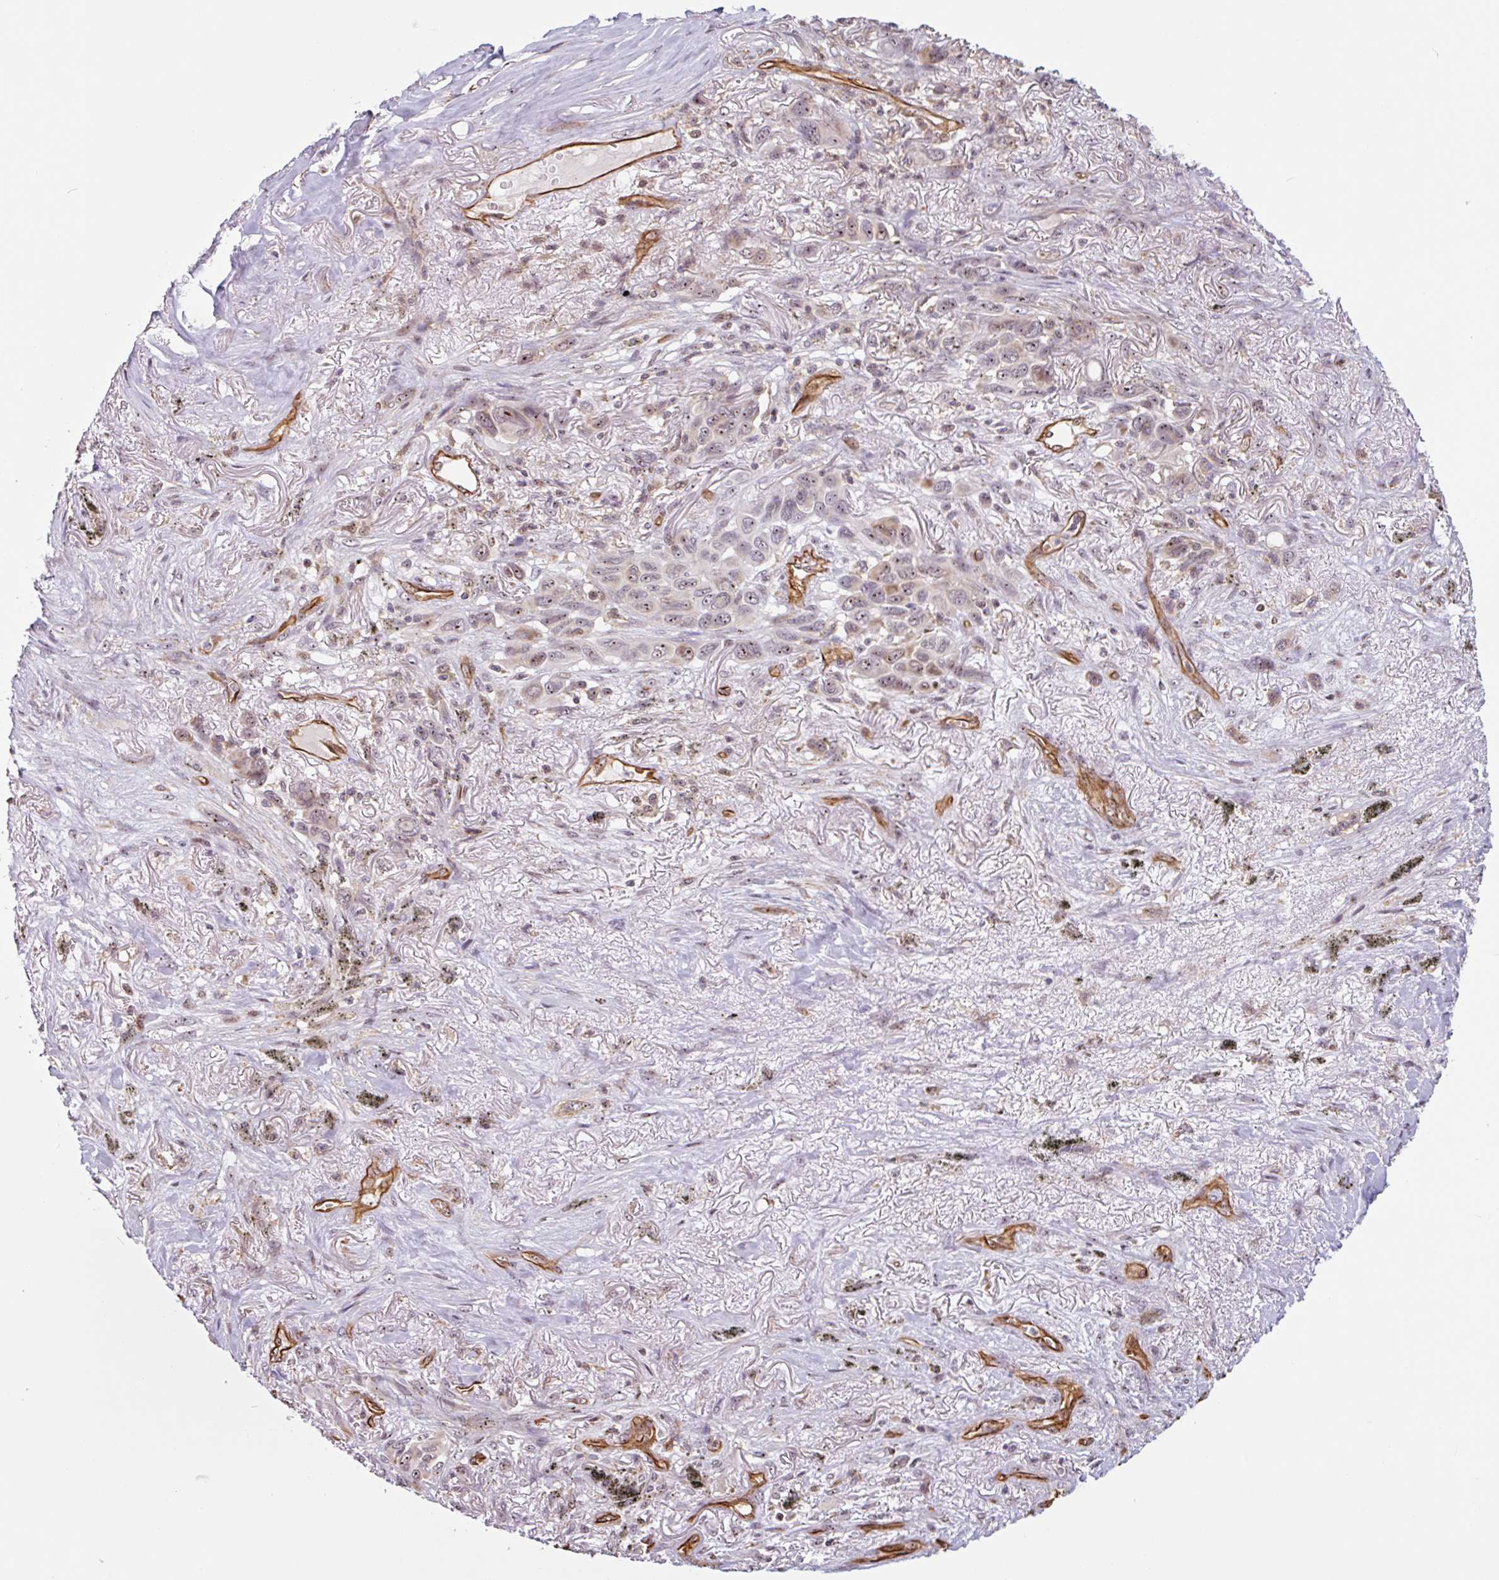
{"staining": {"intensity": "moderate", "quantity": "25%-75%", "location": "nuclear"}, "tissue": "melanoma", "cell_type": "Tumor cells", "image_type": "cancer", "snomed": [{"axis": "morphology", "description": "Malignant melanoma, Metastatic site"}, {"axis": "topography", "description": "Lung"}], "caption": "Moderate nuclear expression for a protein is seen in about 25%-75% of tumor cells of melanoma using IHC.", "gene": "ZNF689", "patient": {"sex": "male", "age": 48}}